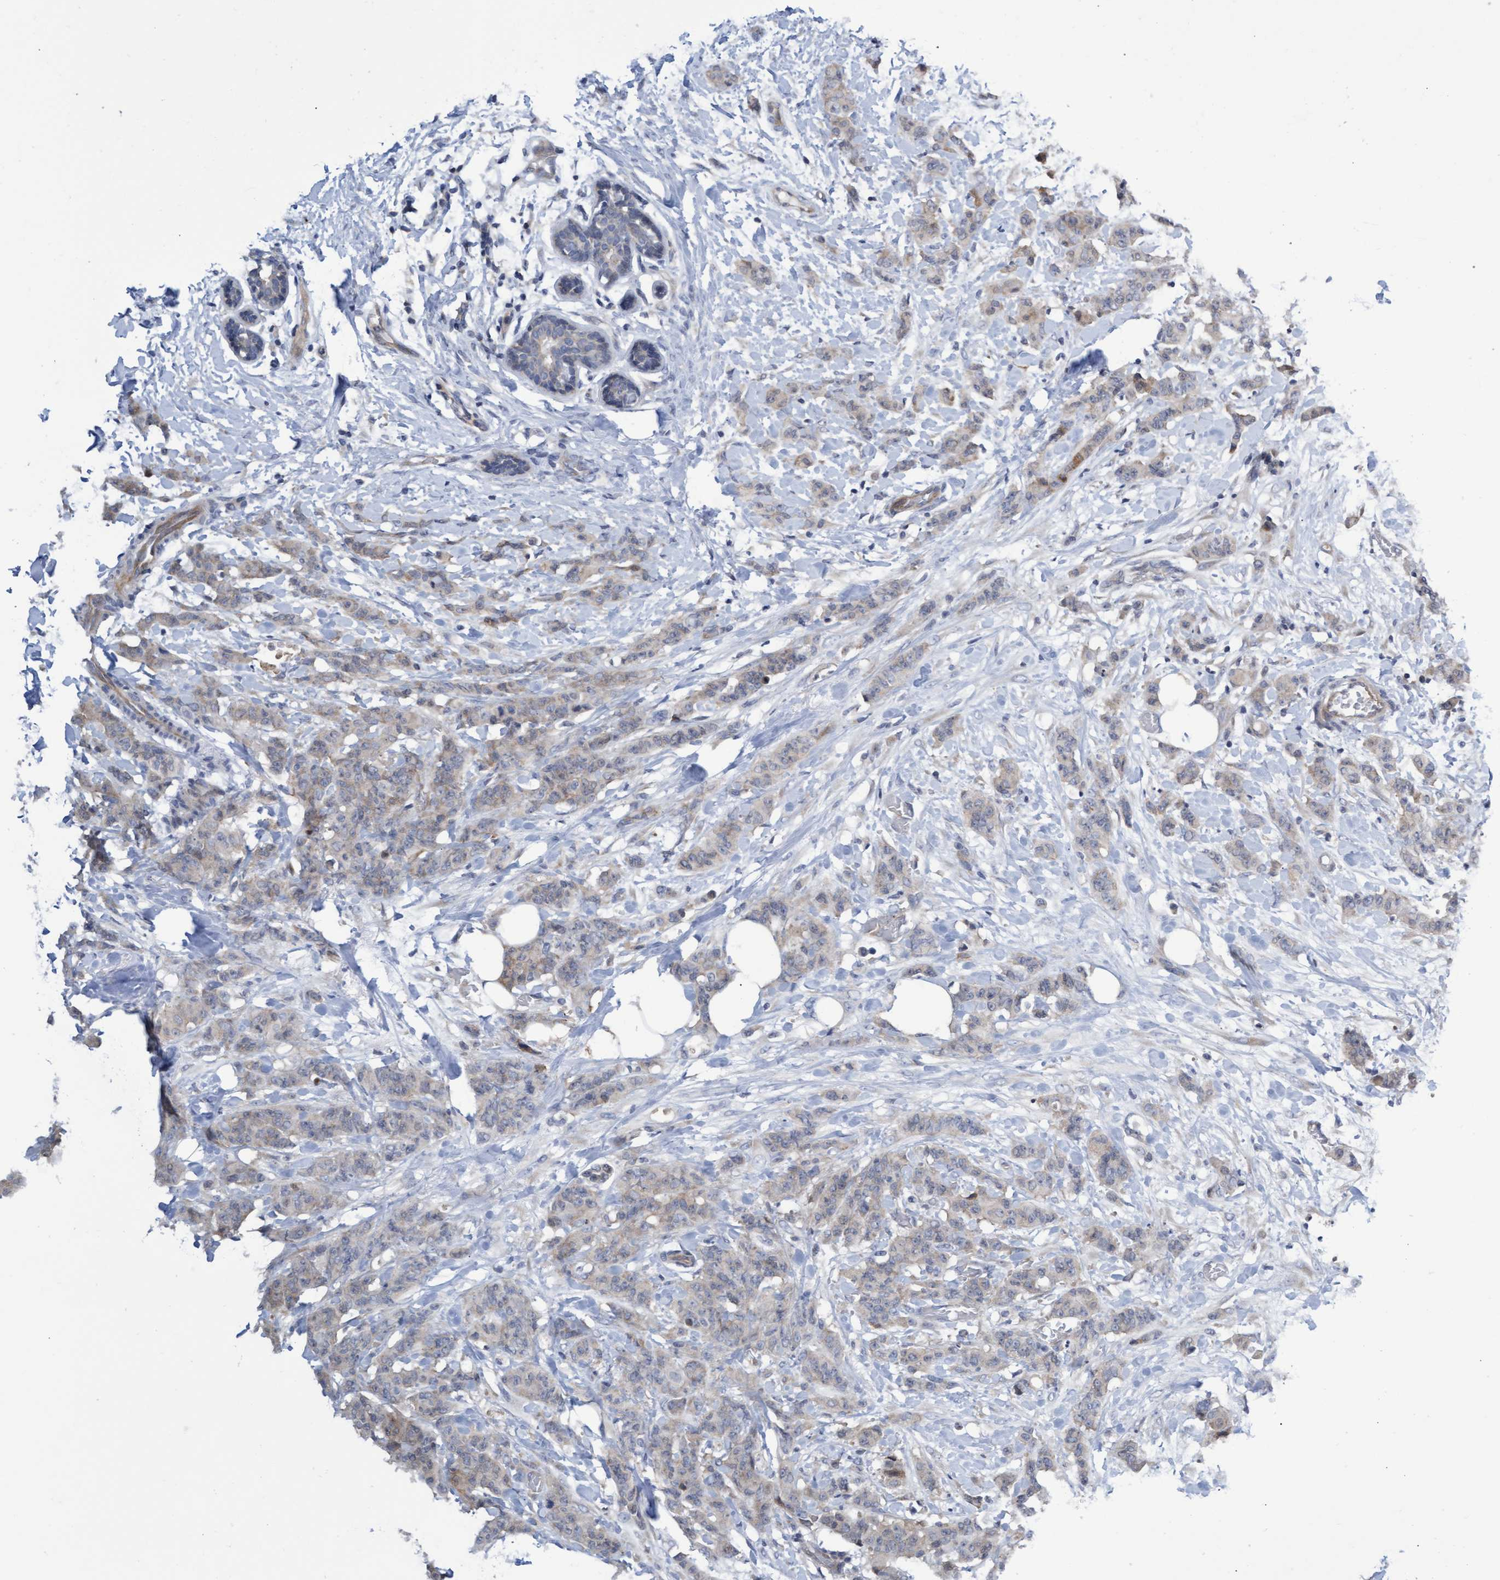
{"staining": {"intensity": "weak", "quantity": "25%-75%", "location": "cytoplasmic/membranous"}, "tissue": "breast cancer", "cell_type": "Tumor cells", "image_type": "cancer", "snomed": [{"axis": "morphology", "description": "Normal tissue, NOS"}, {"axis": "morphology", "description": "Duct carcinoma"}, {"axis": "topography", "description": "Breast"}], "caption": "A low amount of weak cytoplasmic/membranous expression is identified in approximately 25%-75% of tumor cells in breast invasive ductal carcinoma tissue.", "gene": "ABCF2", "patient": {"sex": "female", "age": 40}}